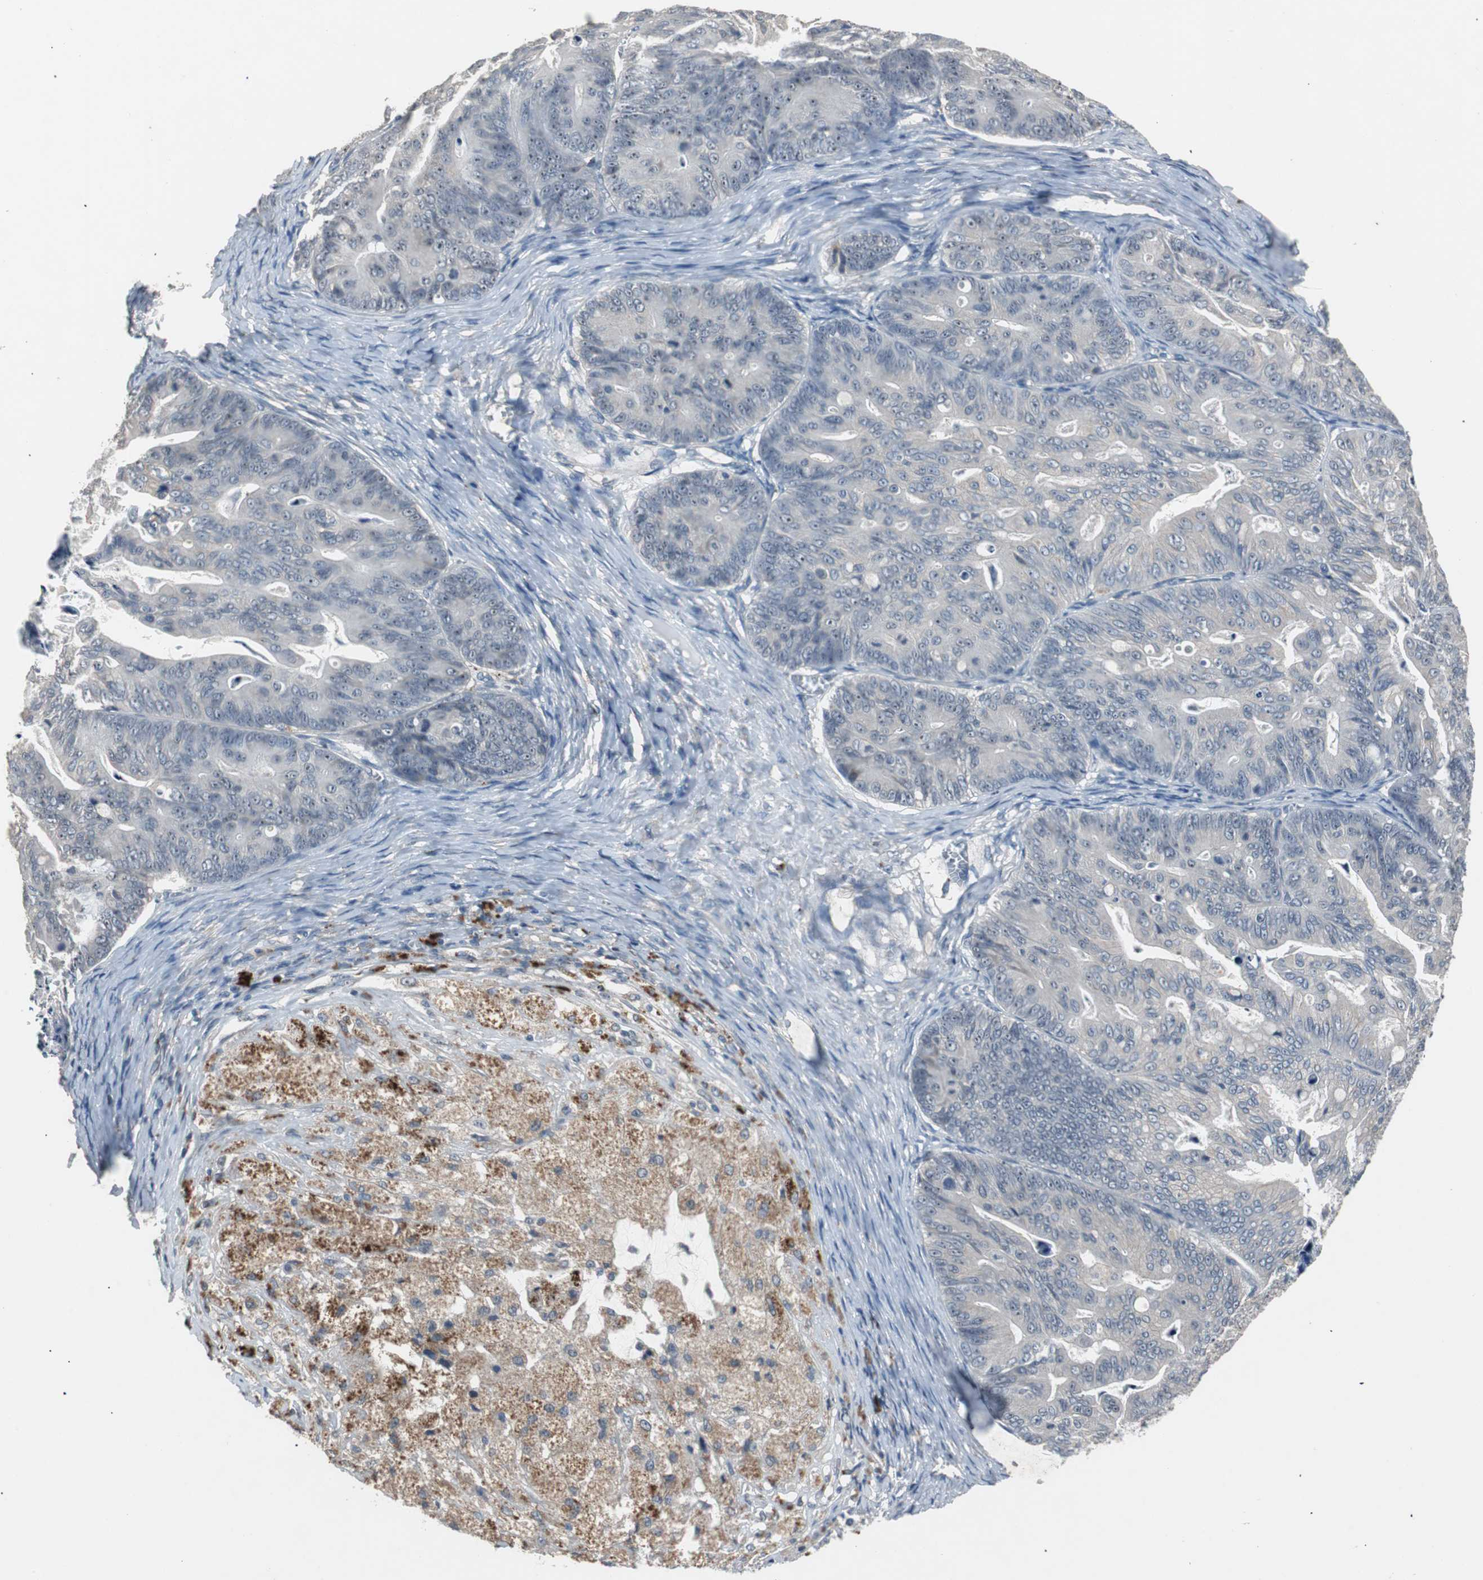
{"staining": {"intensity": "weak", "quantity": "25%-75%", "location": "cytoplasmic/membranous"}, "tissue": "ovarian cancer", "cell_type": "Tumor cells", "image_type": "cancer", "snomed": [{"axis": "morphology", "description": "Cystadenocarcinoma, mucinous, NOS"}, {"axis": "topography", "description": "Ovary"}], "caption": "Immunohistochemistry (DAB (3,3'-diaminobenzidine)) staining of human ovarian cancer (mucinous cystadenocarcinoma) demonstrates weak cytoplasmic/membranous protein expression in about 25%-75% of tumor cells. (Stains: DAB in brown, nuclei in blue, Microscopy: brightfield microscopy at high magnification).", "gene": "PCYT1B", "patient": {"sex": "female", "age": 36}}